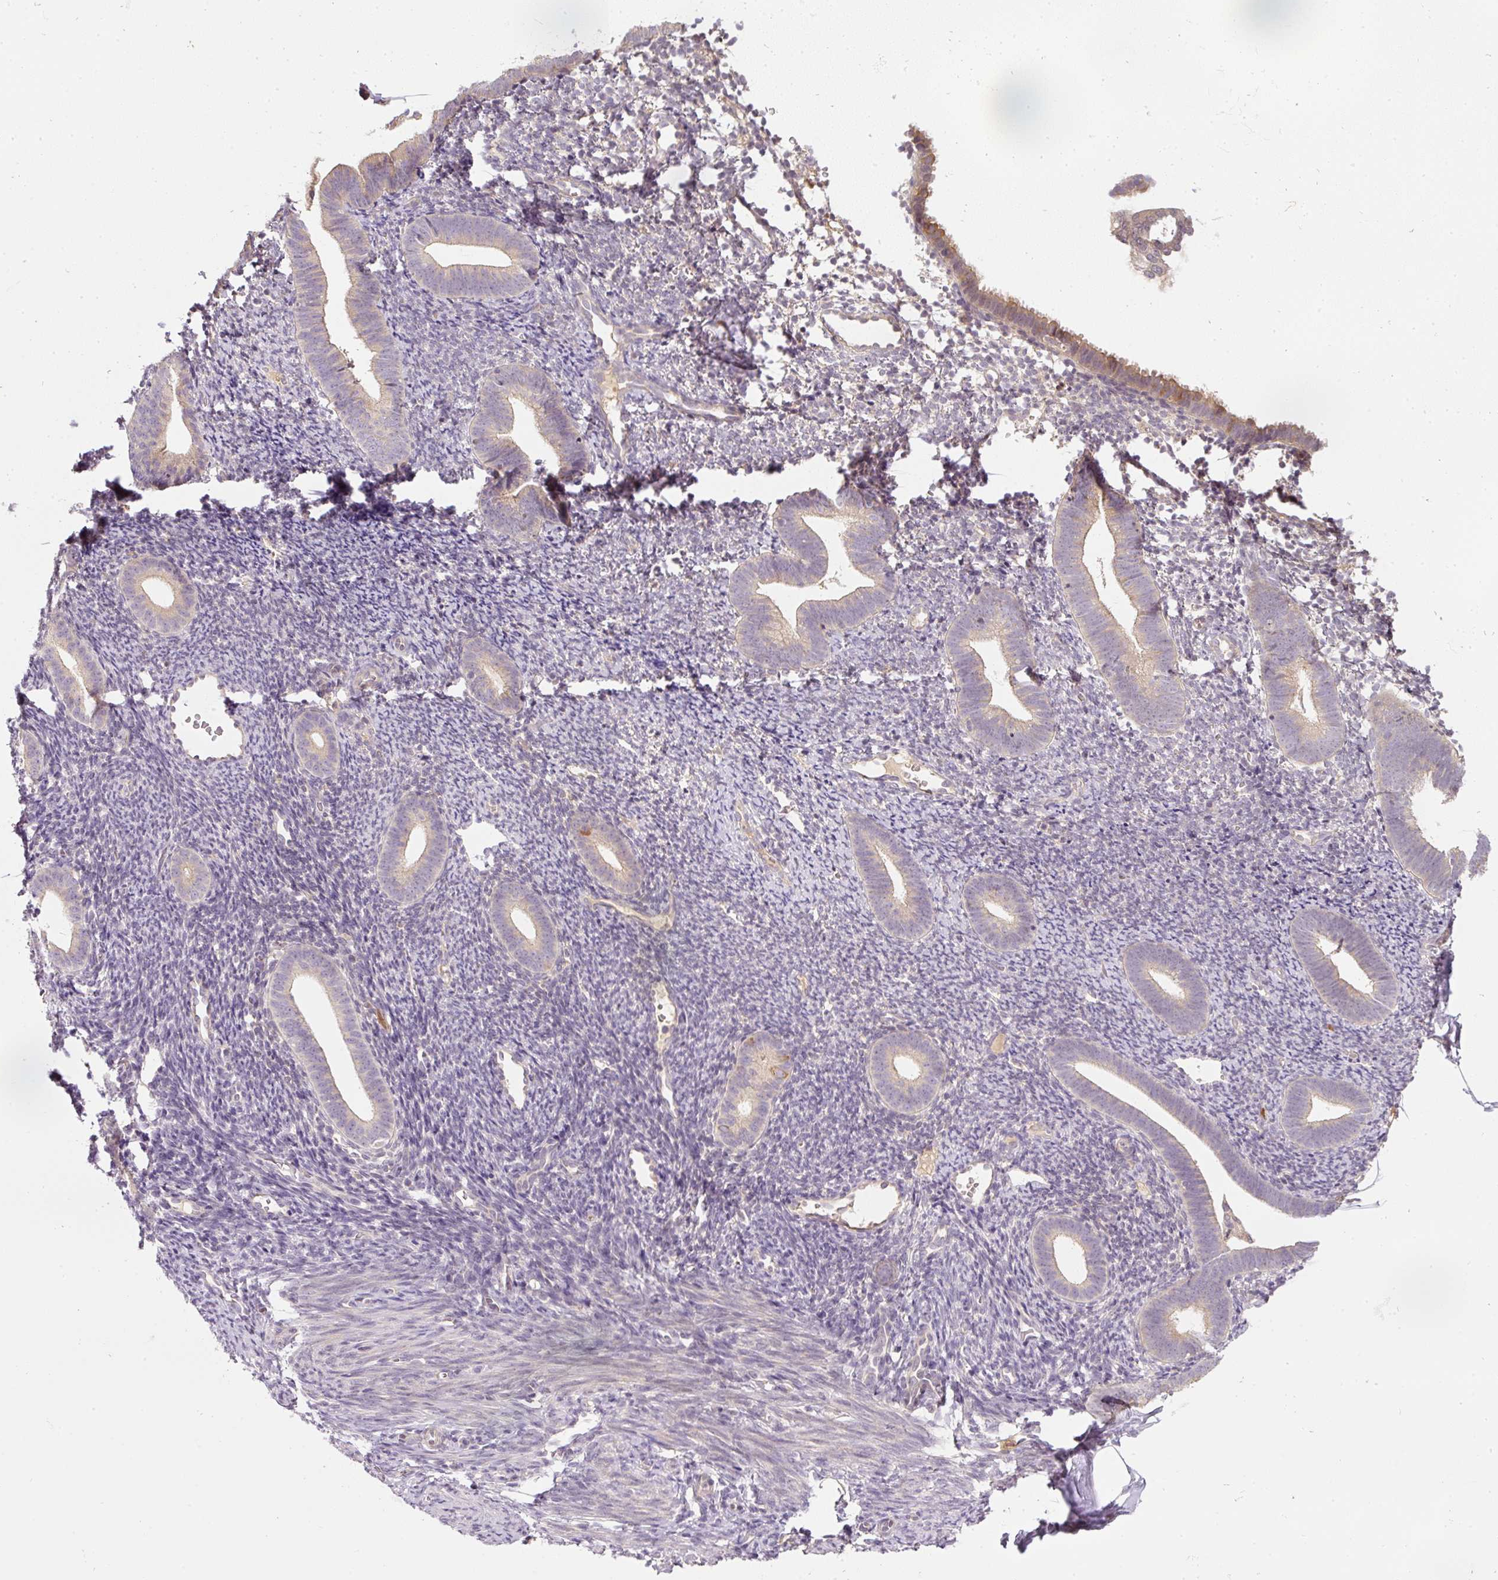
{"staining": {"intensity": "negative", "quantity": "none", "location": "none"}, "tissue": "endometrium", "cell_type": "Cells in endometrial stroma", "image_type": "normal", "snomed": [{"axis": "morphology", "description": "Normal tissue, NOS"}, {"axis": "topography", "description": "Endometrium"}], "caption": "This is an IHC image of normal endometrium. There is no positivity in cells in endometrial stroma.", "gene": "CTTNBP2", "patient": {"sex": "female", "age": 39}}